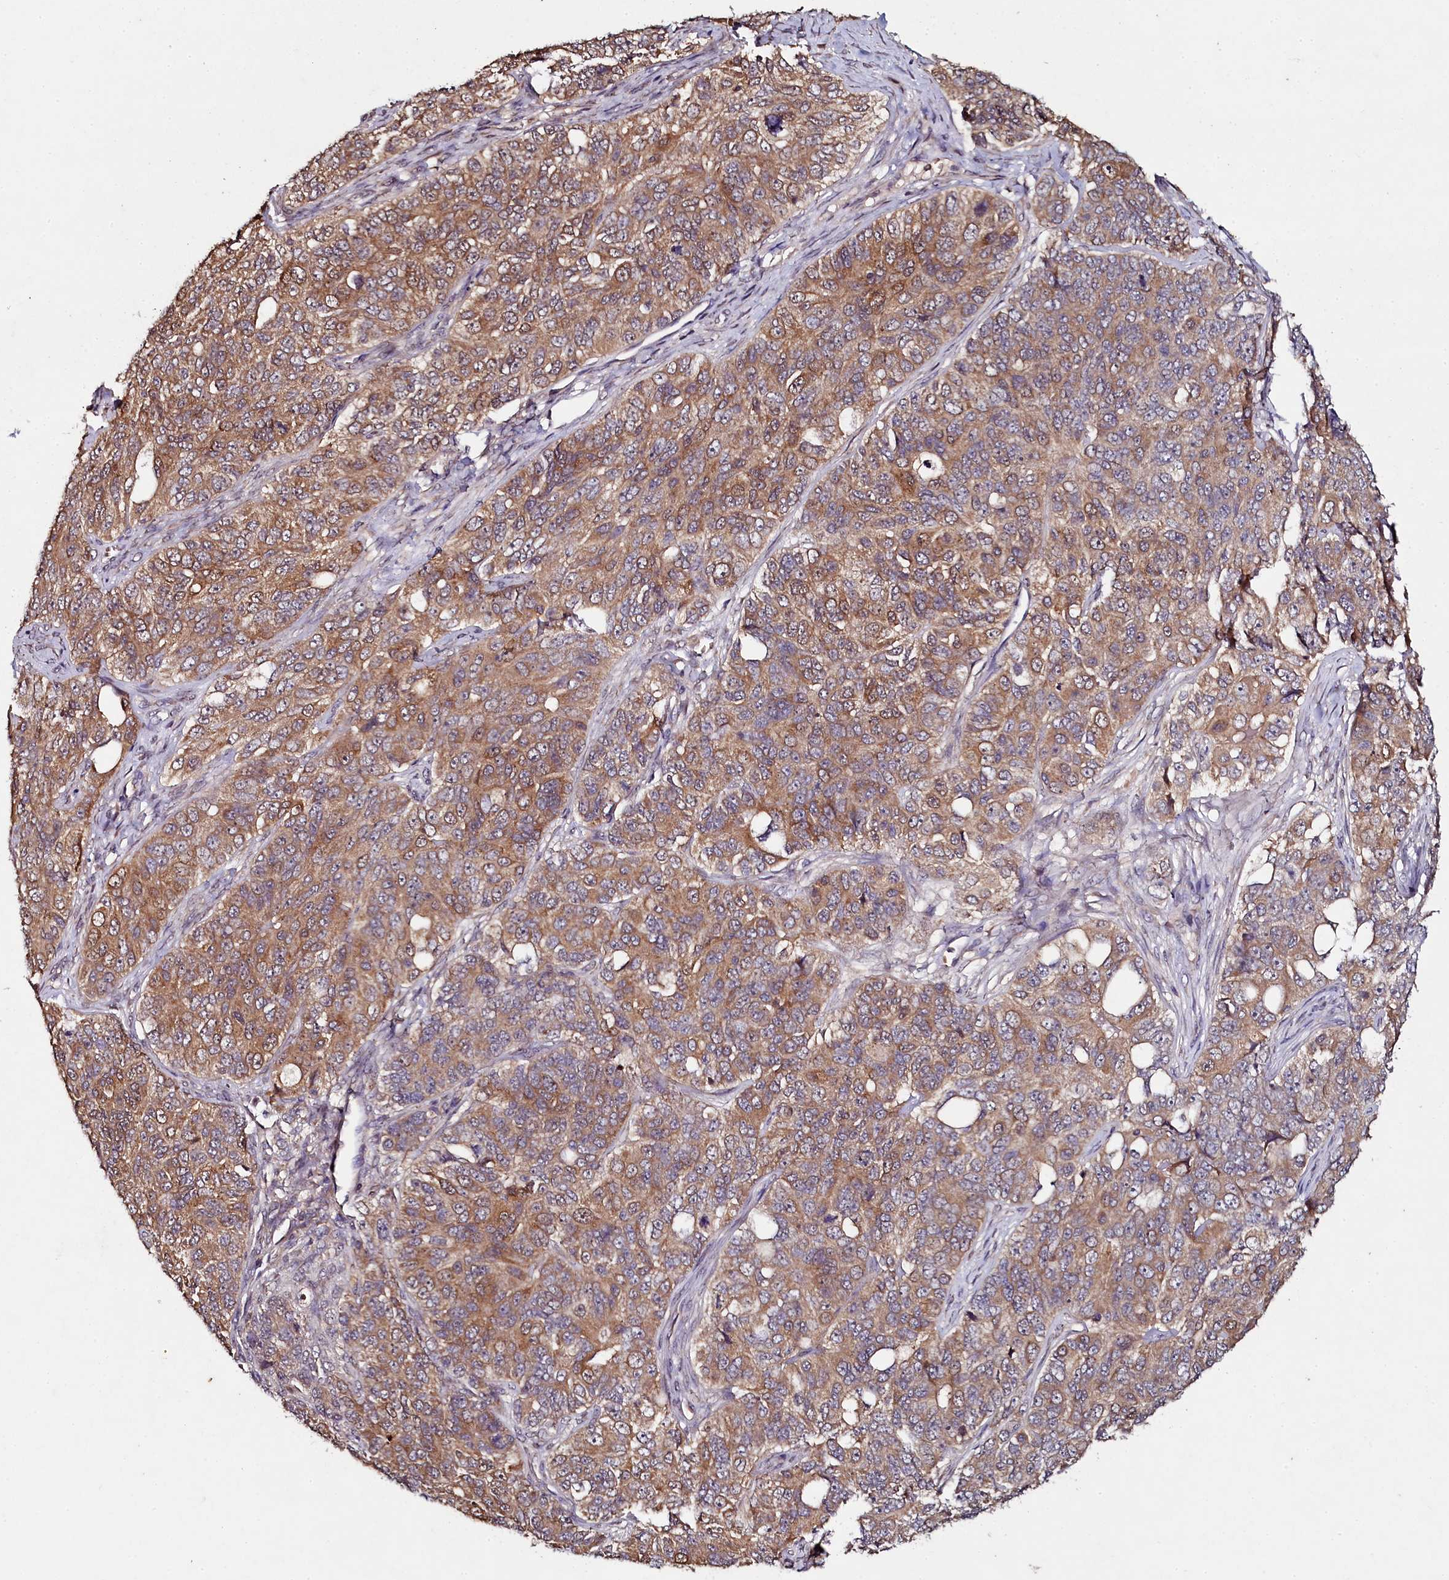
{"staining": {"intensity": "moderate", "quantity": ">75%", "location": "cytoplasmic/membranous"}, "tissue": "ovarian cancer", "cell_type": "Tumor cells", "image_type": "cancer", "snomed": [{"axis": "morphology", "description": "Carcinoma, endometroid"}, {"axis": "topography", "description": "Ovary"}], "caption": "Moderate cytoplasmic/membranous positivity for a protein is seen in about >75% of tumor cells of ovarian cancer using IHC.", "gene": "SEC24C", "patient": {"sex": "female", "age": 51}}